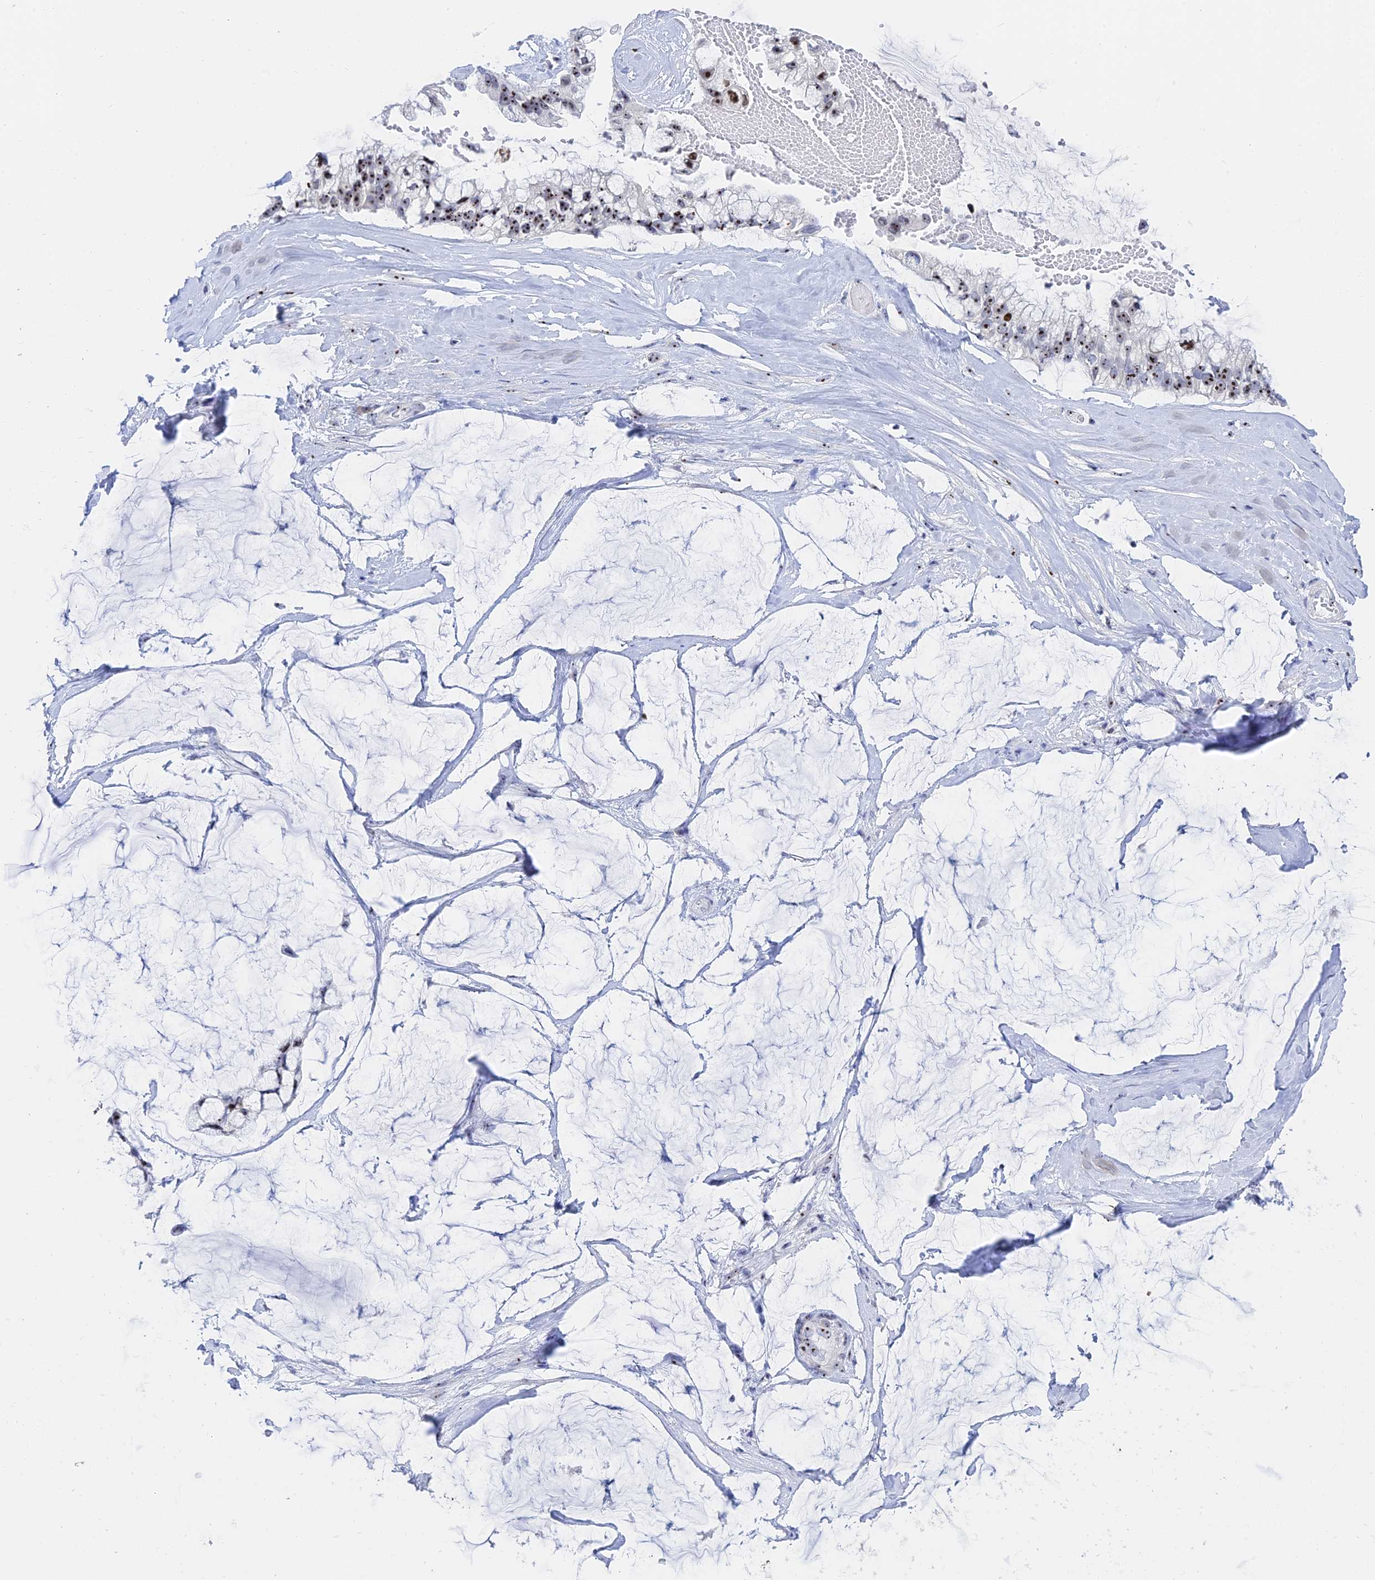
{"staining": {"intensity": "moderate", "quantity": ">75%", "location": "nuclear"}, "tissue": "ovarian cancer", "cell_type": "Tumor cells", "image_type": "cancer", "snomed": [{"axis": "morphology", "description": "Cystadenocarcinoma, mucinous, NOS"}, {"axis": "topography", "description": "Ovary"}], "caption": "Protein staining reveals moderate nuclear staining in approximately >75% of tumor cells in ovarian cancer (mucinous cystadenocarcinoma).", "gene": "RSL1D1", "patient": {"sex": "female", "age": 39}}